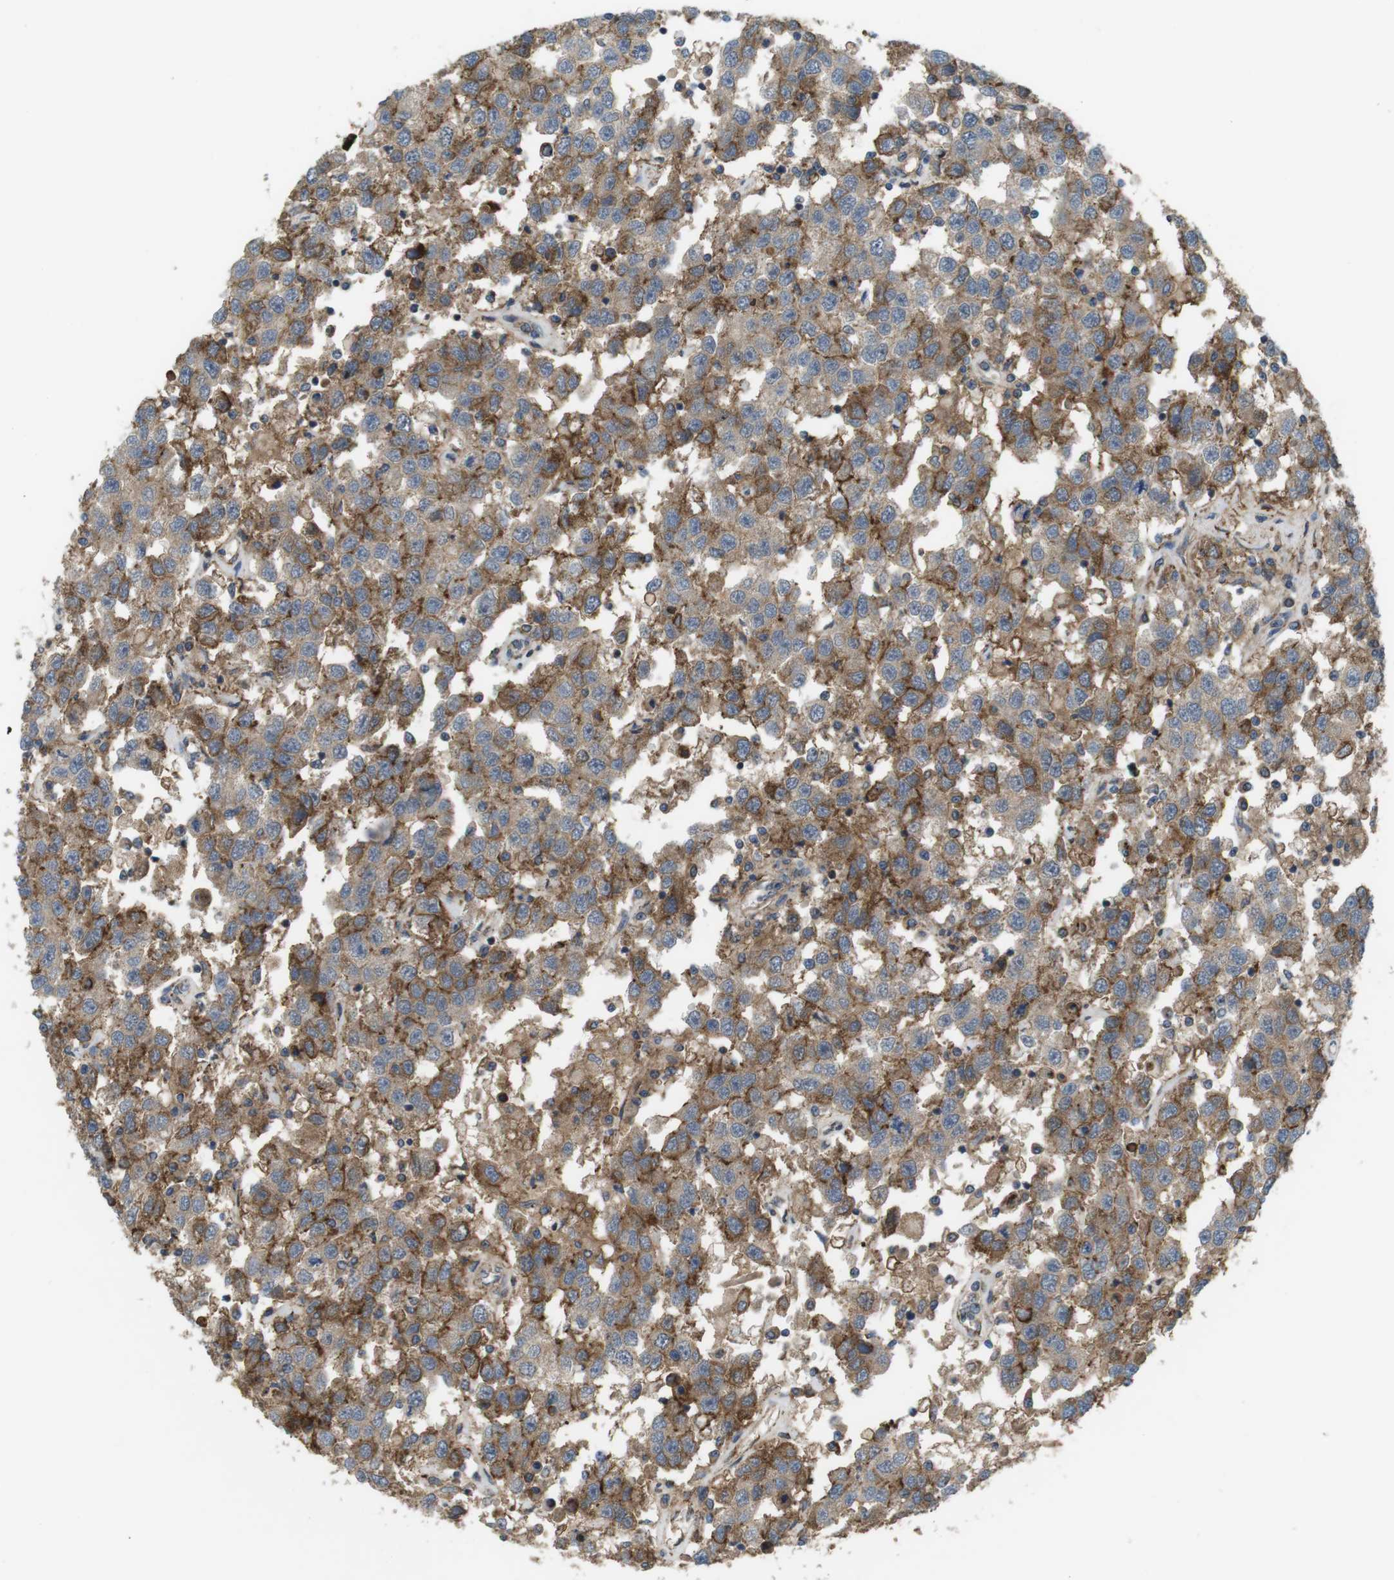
{"staining": {"intensity": "moderate", "quantity": "25%-75%", "location": "cytoplasmic/membranous"}, "tissue": "testis cancer", "cell_type": "Tumor cells", "image_type": "cancer", "snomed": [{"axis": "morphology", "description": "Seminoma, NOS"}, {"axis": "topography", "description": "Testis"}], "caption": "Immunohistochemical staining of testis cancer reveals moderate cytoplasmic/membranous protein expression in about 25%-75% of tumor cells.", "gene": "DDAH2", "patient": {"sex": "male", "age": 41}}